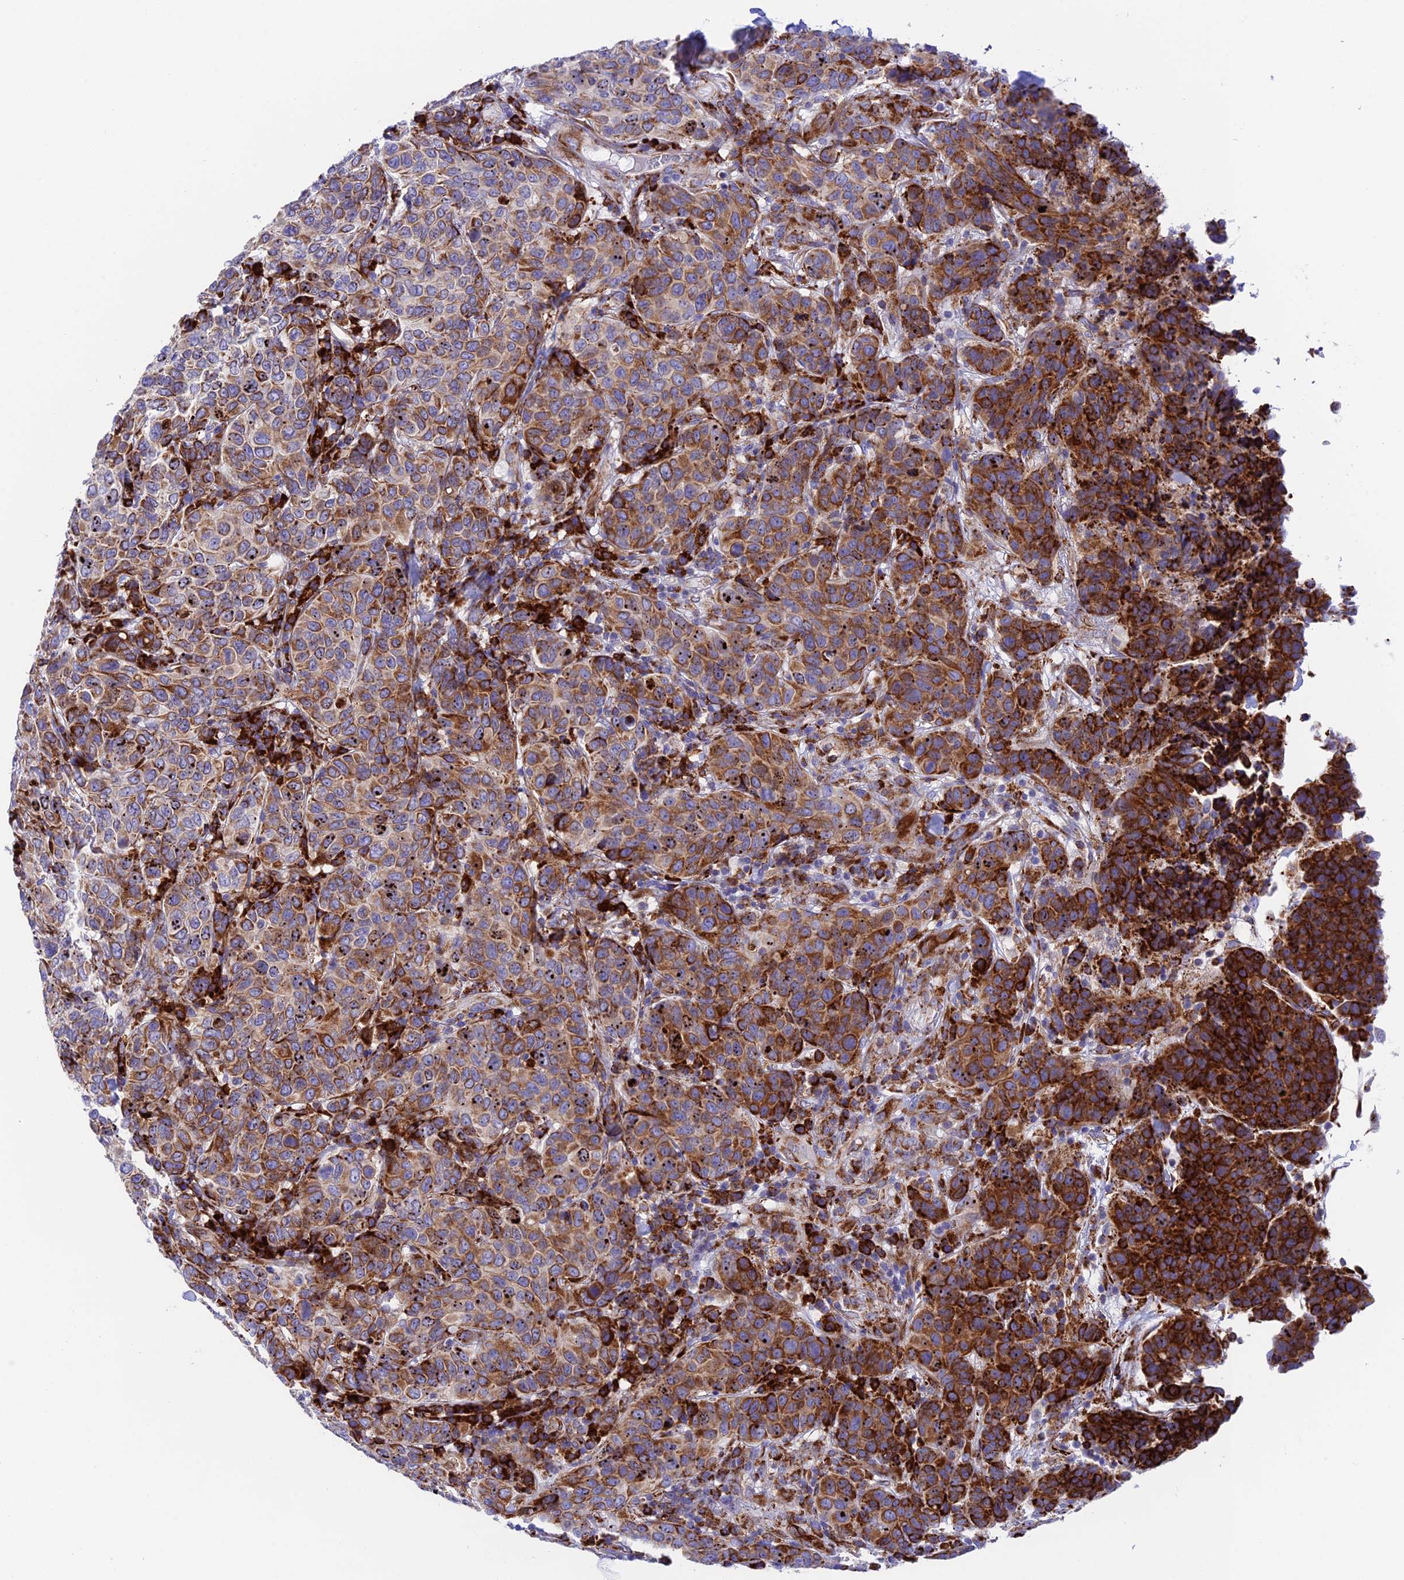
{"staining": {"intensity": "strong", "quantity": "25%-75%", "location": "cytoplasmic/membranous"}, "tissue": "breast cancer", "cell_type": "Tumor cells", "image_type": "cancer", "snomed": [{"axis": "morphology", "description": "Duct carcinoma"}, {"axis": "topography", "description": "Breast"}], "caption": "DAB immunohistochemical staining of breast invasive ductal carcinoma displays strong cytoplasmic/membranous protein expression in about 25%-75% of tumor cells. (Stains: DAB (3,3'-diaminobenzidine) in brown, nuclei in blue, Microscopy: brightfield microscopy at high magnification).", "gene": "TUBGCP6", "patient": {"sex": "female", "age": 55}}